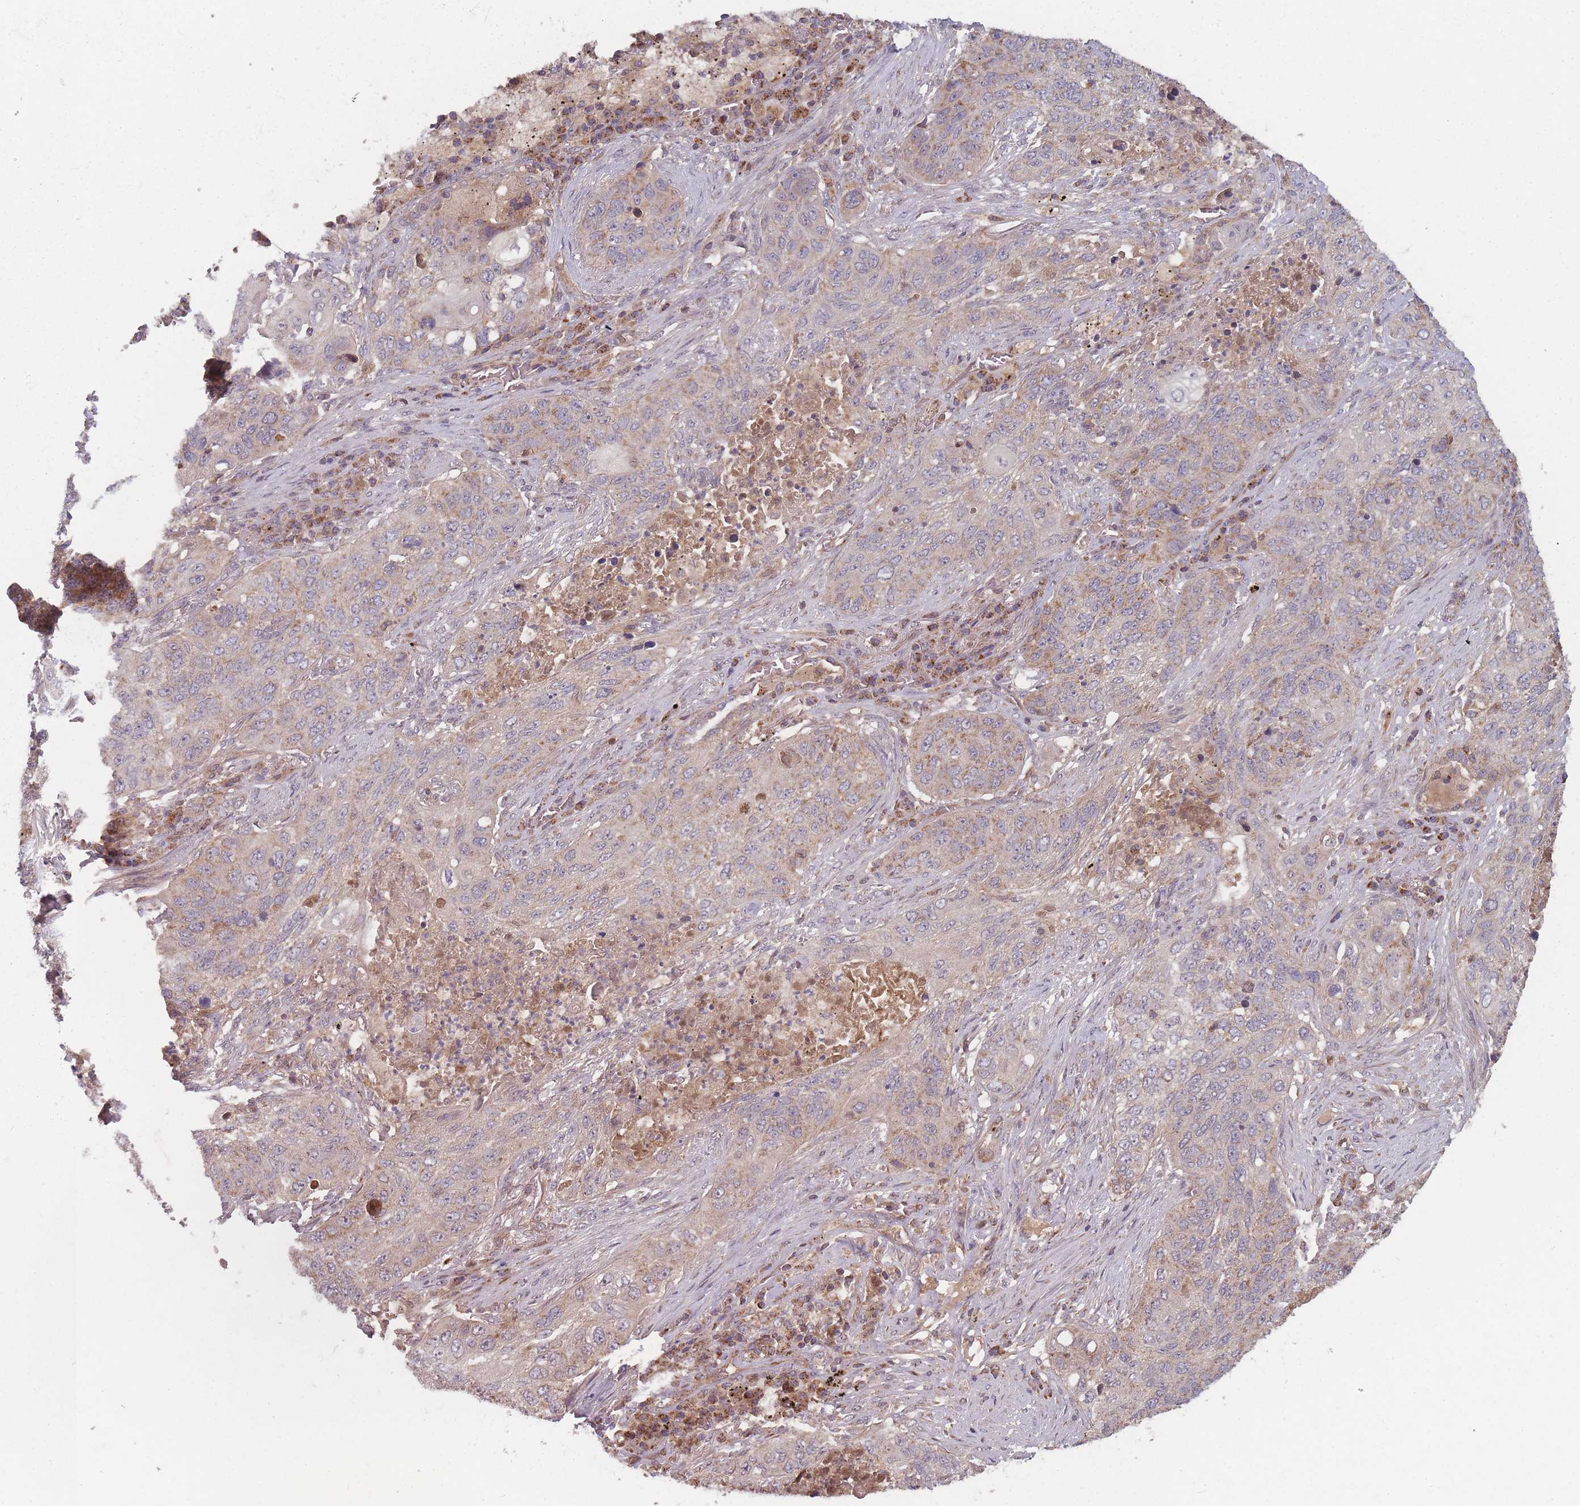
{"staining": {"intensity": "weak", "quantity": "25%-75%", "location": "cytoplasmic/membranous"}, "tissue": "lung cancer", "cell_type": "Tumor cells", "image_type": "cancer", "snomed": [{"axis": "morphology", "description": "Squamous cell carcinoma, NOS"}, {"axis": "topography", "description": "Lung"}], "caption": "High-power microscopy captured an IHC micrograph of lung cancer, revealing weak cytoplasmic/membranous expression in about 25%-75% of tumor cells. (Stains: DAB in brown, nuclei in blue, Microscopy: brightfield microscopy at high magnification).", "gene": "ATP5MG", "patient": {"sex": "female", "age": 63}}